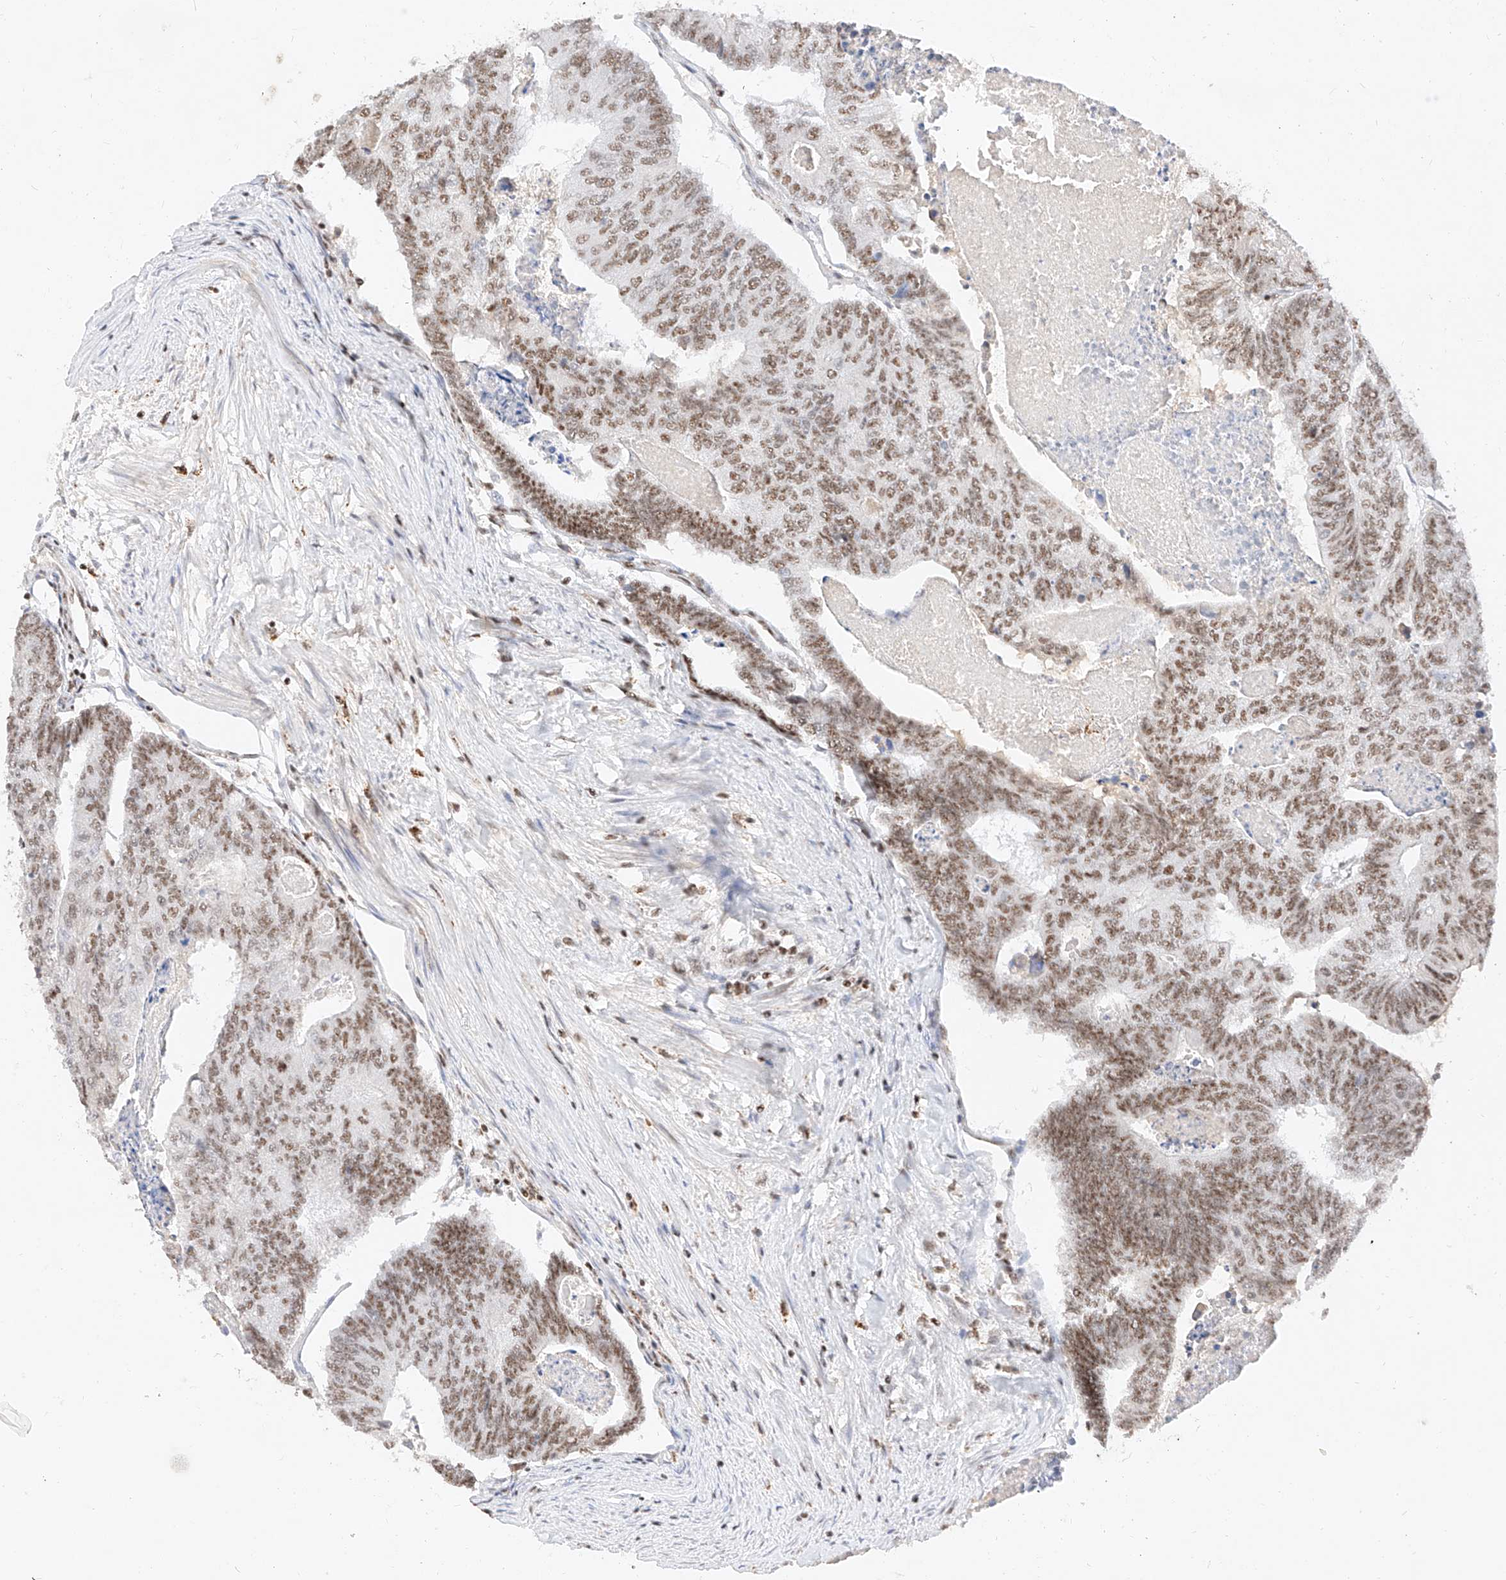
{"staining": {"intensity": "moderate", "quantity": ">75%", "location": "nuclear"}, "tissue": "colorectal cancer", "cell_type": "Tumor cells", "image_type": "cancer", "snomed": [{"axis": "morphology", "description": "Adenocarcinoma, NOS"}, {"axis": "topography", "description": "Colon"}], "caption": "The micrograph shows immunohistochemical staining of colorectal cancer. There is moderate nuclear staining is seen in approximately >75% of tumor cells. (brown staining indicates protein expression, while blue staining denotes nuclei).", "gene": "NRF1", "patient": {"sex": "female", "age": 67}}